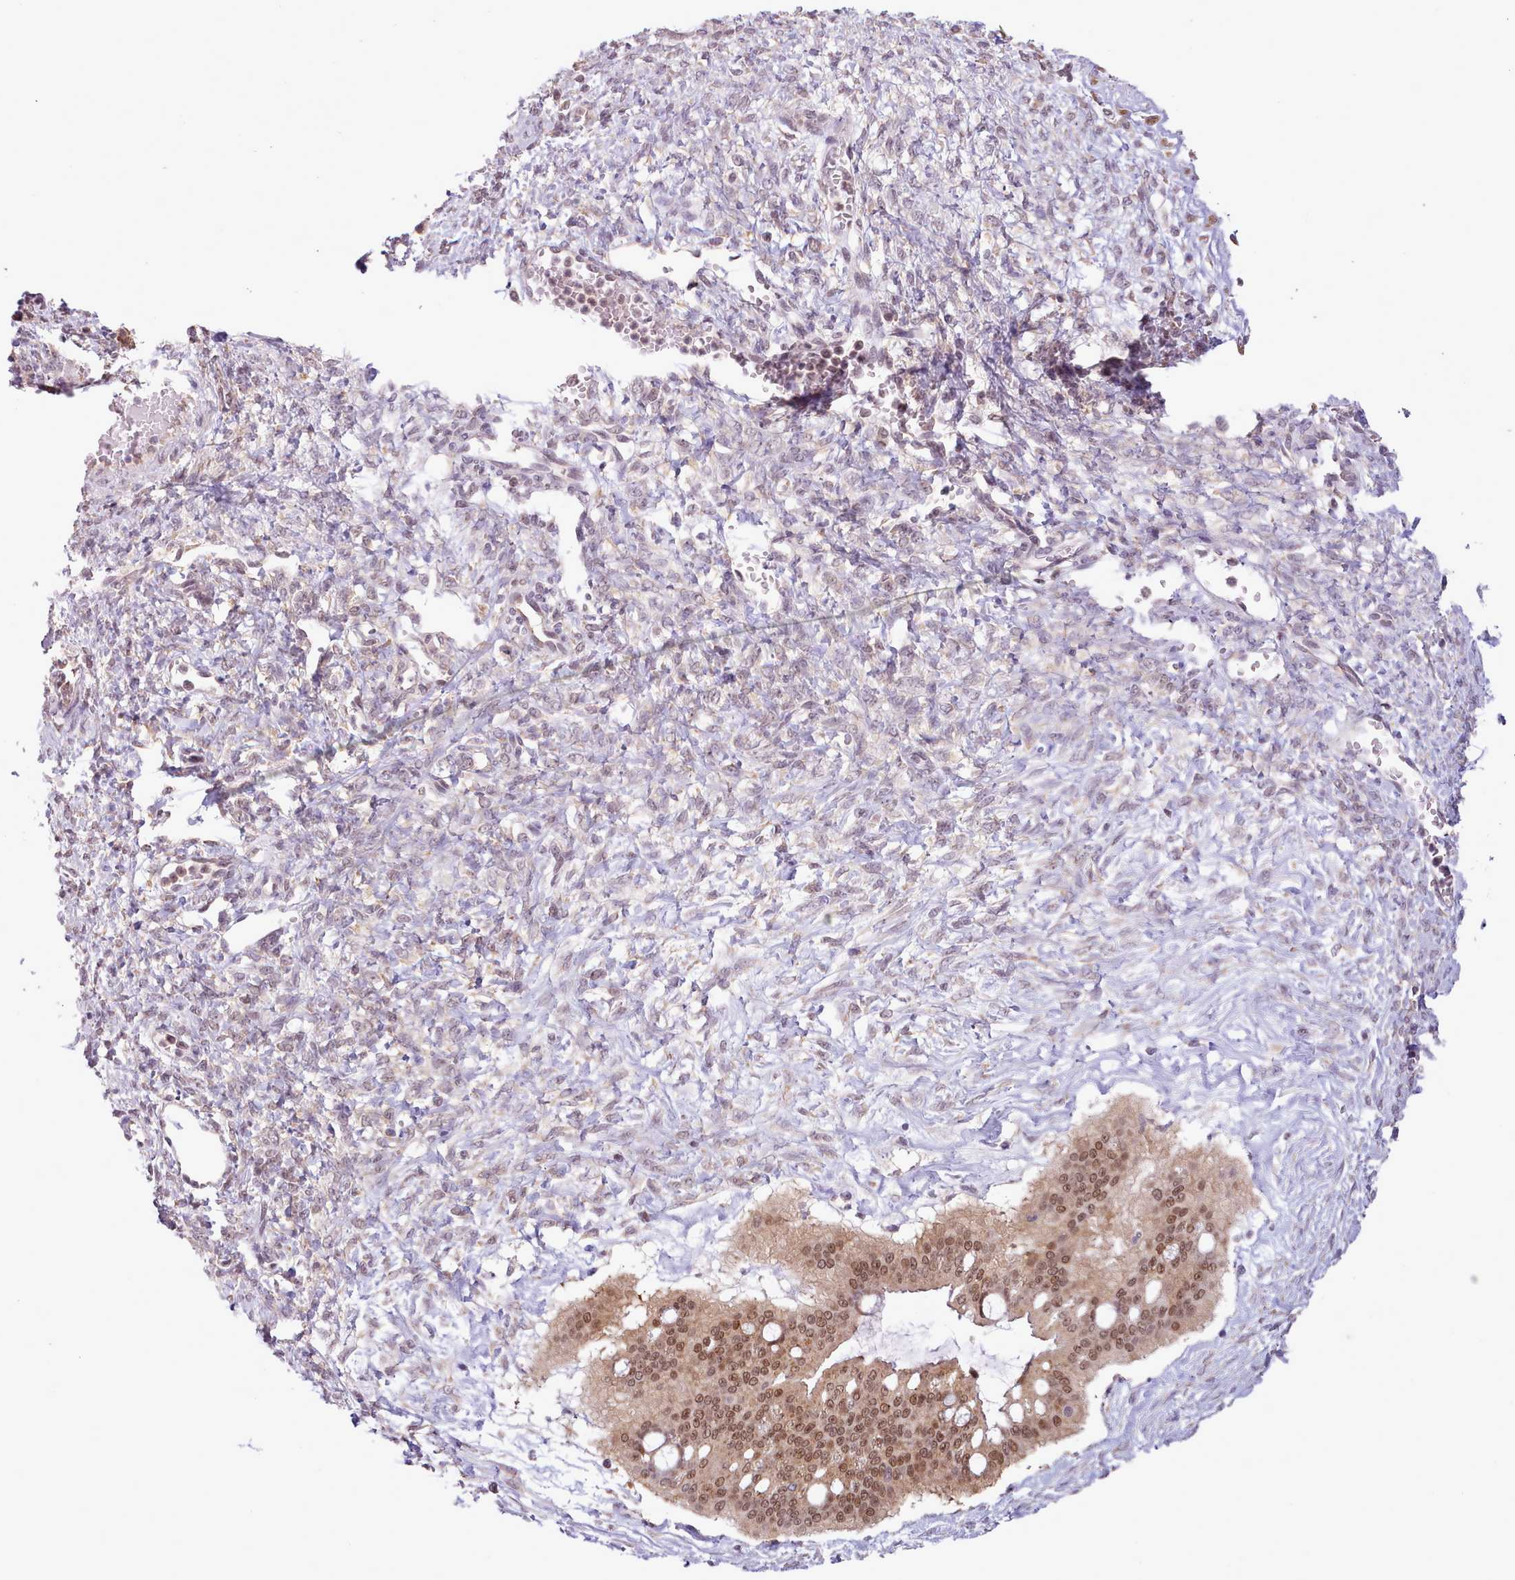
{"staining": {"intensity": "moderate", "quantity": ">75%", "location": "cytoplasmic/membranous,nuclear"}, "tissue": "ovarian cancer", "cell_type": "Tumor cells", "image_type": "cancer", "snomed": [{"axis": "morphology", "description": "Cystadenocarcinoma, mucinous, NOS"}, {"axis": "topography", "description": "Ovary"}], "caption": "Human ovarian mucinous cystadenocarcinoma stained with a brown dye demonstrates moderate cytoplasmic/membranous and nuclear positive expression in about >75% of tumor cells.", "gene": "SEC61B", "patient": {"sex": "female", "age": 73}}